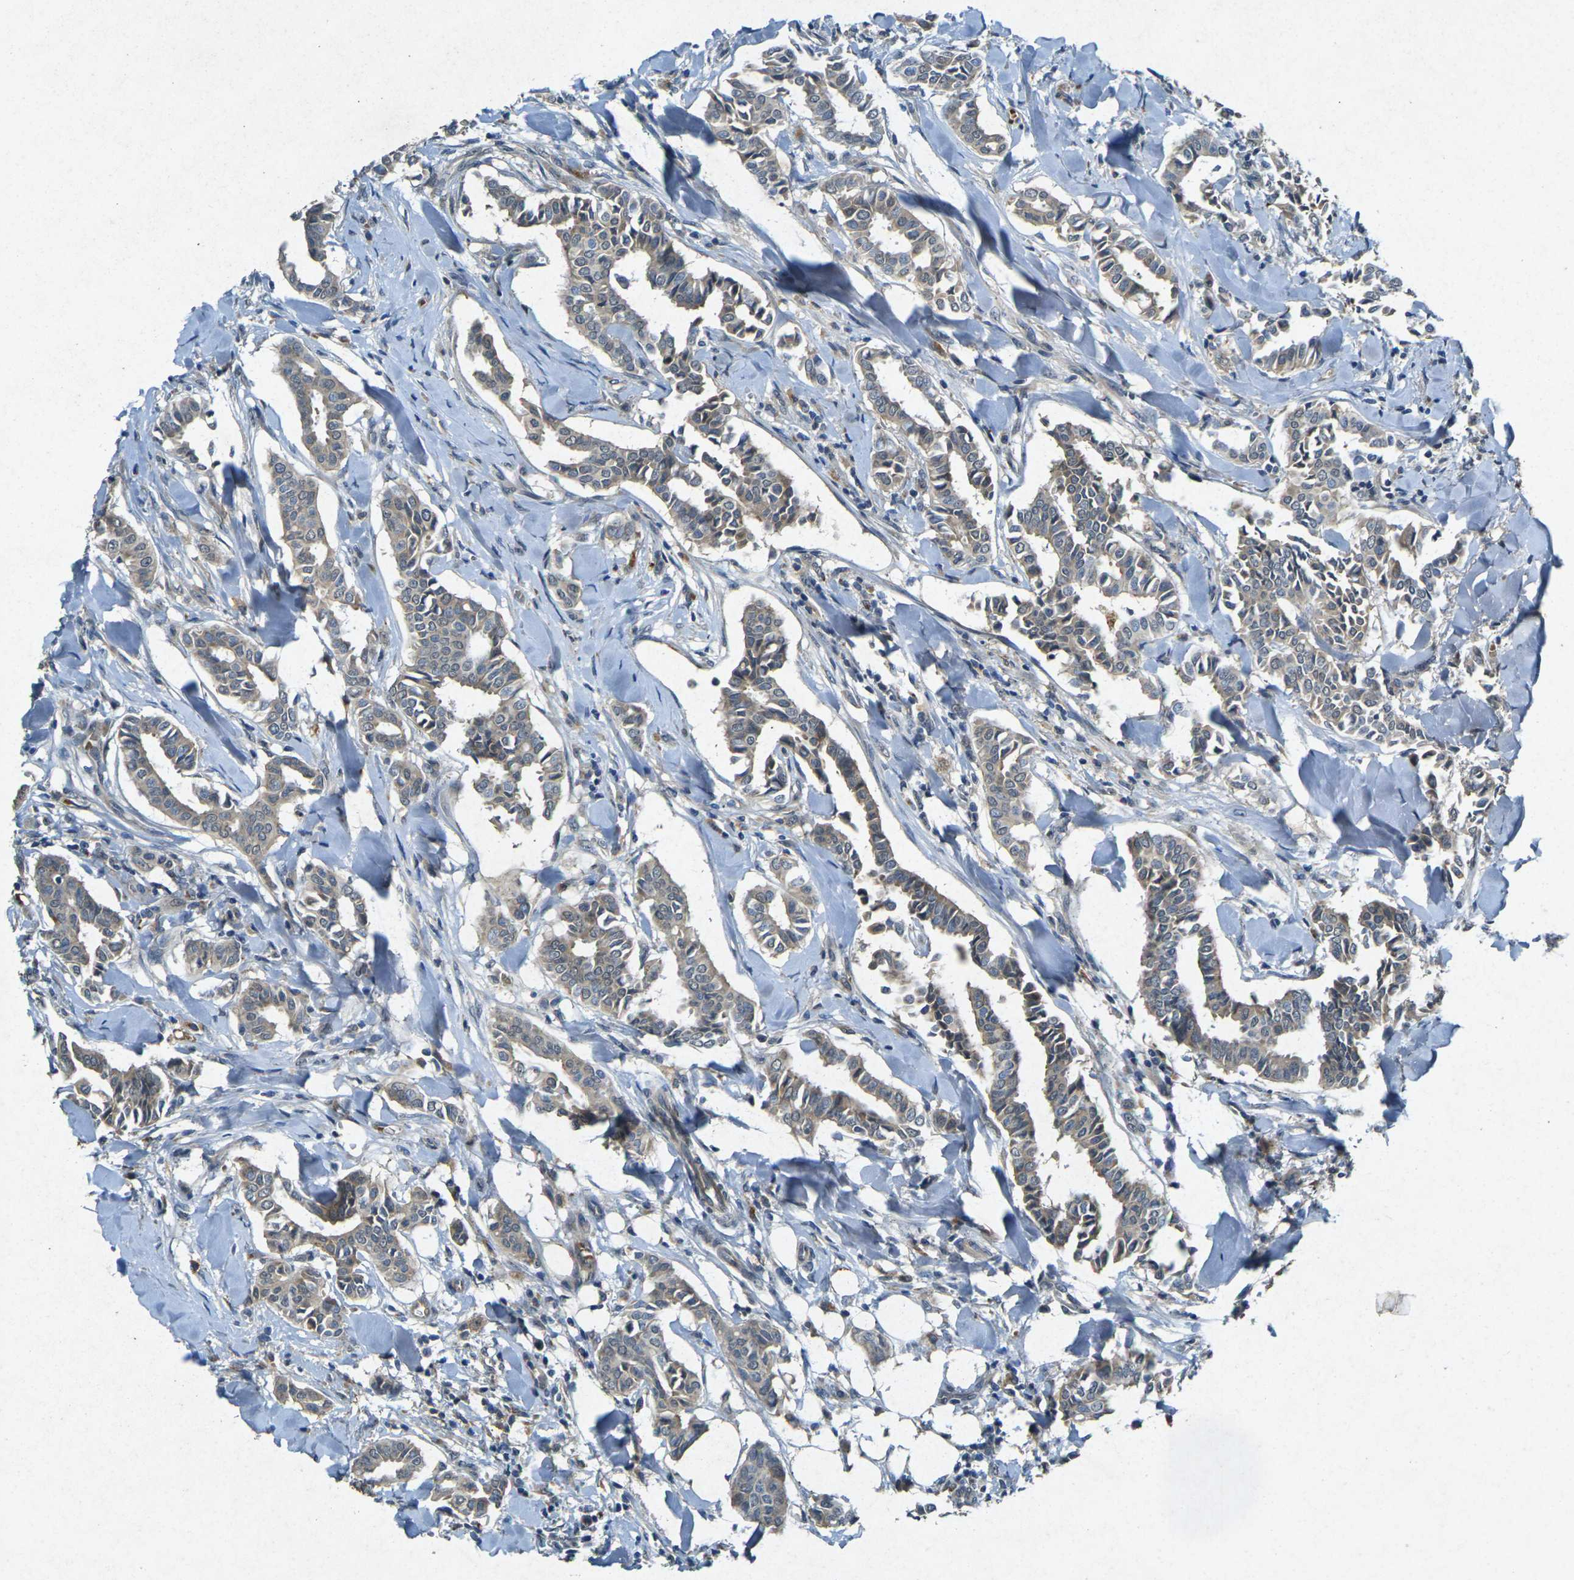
{"staining": {"intensity": "moderate", "quantity": ">75%", "location": "cytoplasmic/membranous"}, "tissue": "head and neck cancer", "cell_type": "Tumor cells", "image_type": "cancer", "snomed": [{"axis": "morphology", "description": "Adenocarcinoma, NOS"}, {"axis": "topography", "description": "Salivary gland"}, {"axis": "topography", "description": "Head-Neck"}], "caption": "Head and neck cancer (adenocarcinoma) stained for a protein displays moderate cytoplasmic/membranous positivity in tumor cells. The protein of interest is stained brown, and the nuclei are stained in blue (DAB (3,3'-diaminobenzidine) IHC with brightfield microscopy, high magnification).", "gene": "RGMA", "patient": {"sex": "female", "age": 59}}